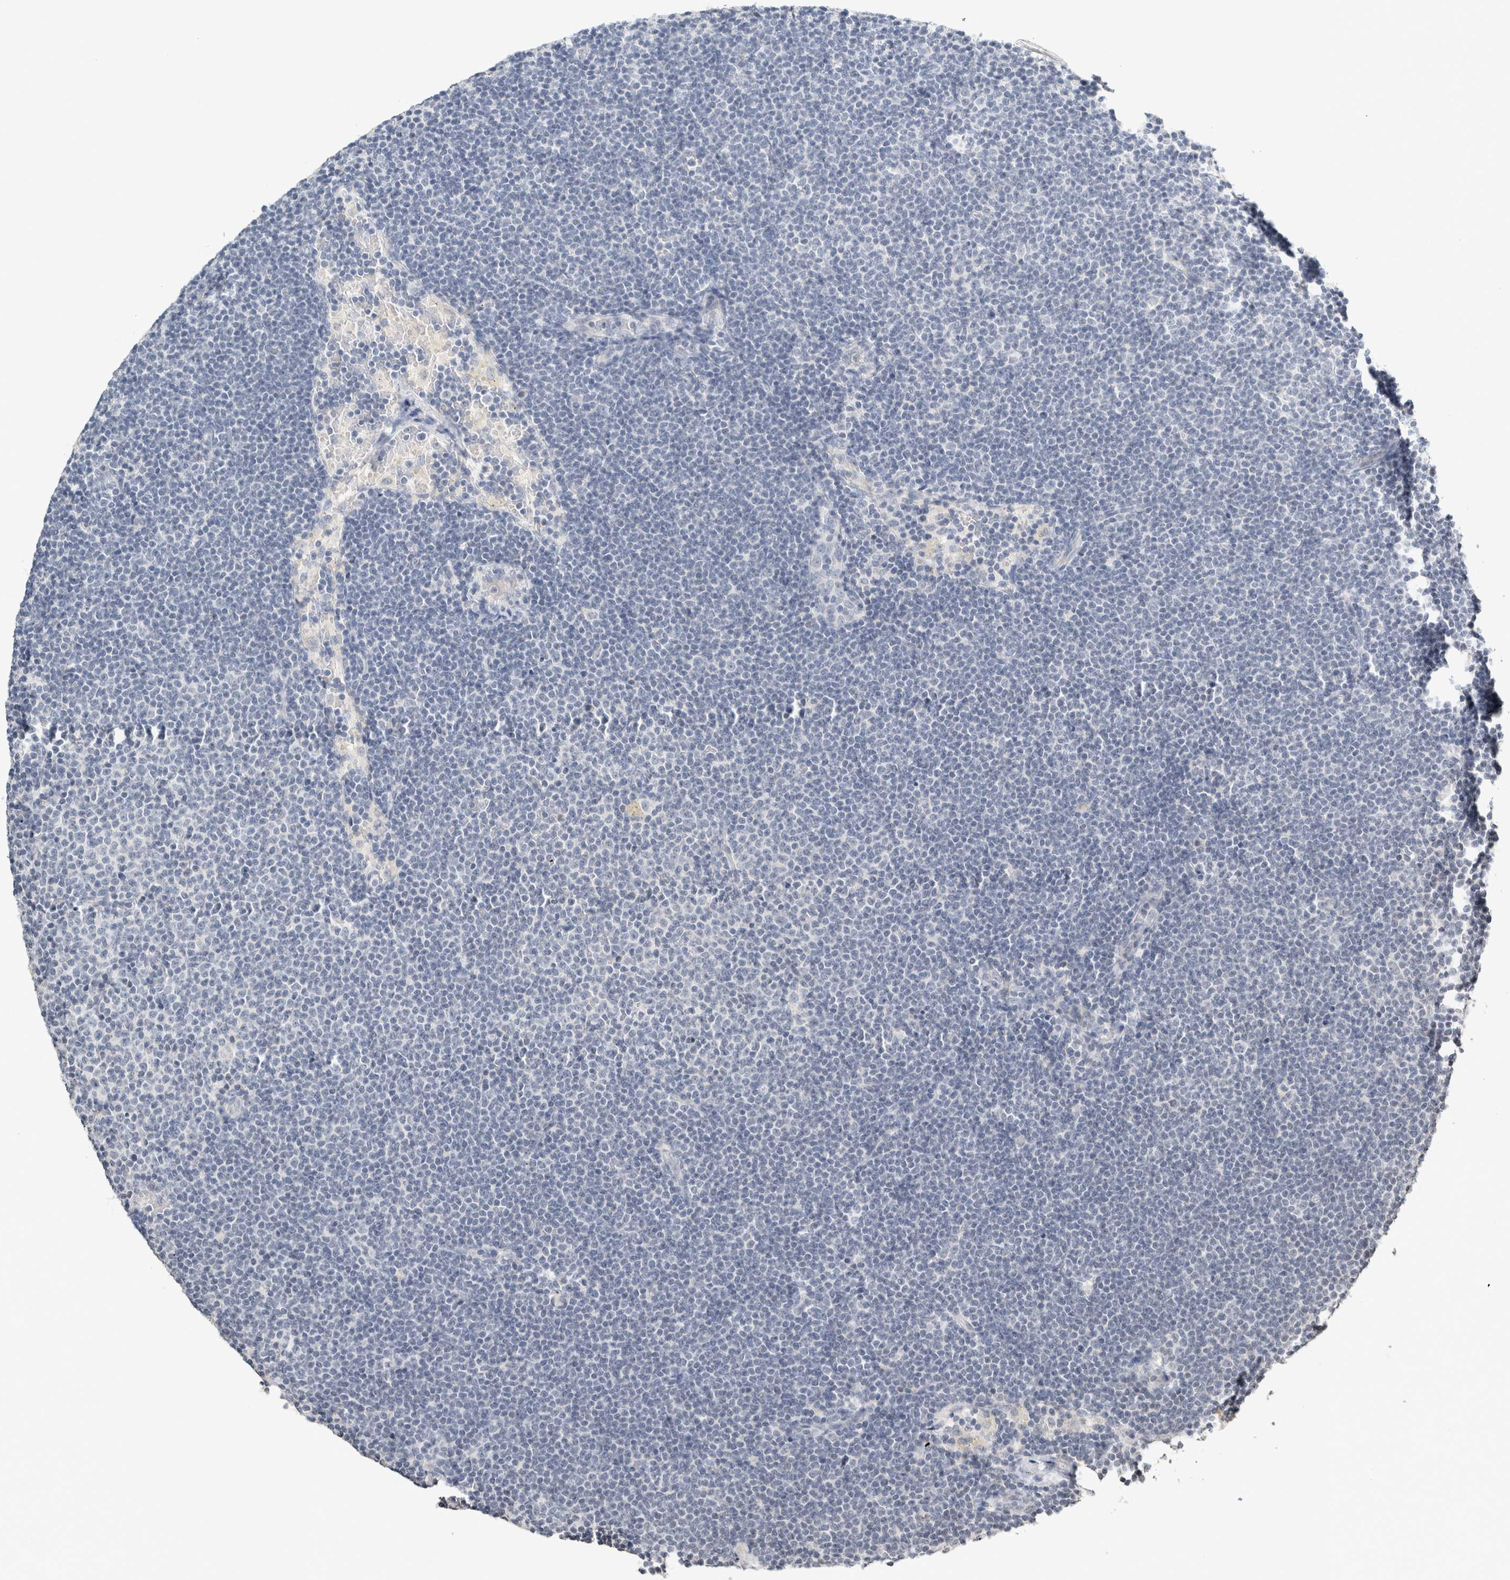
{"staining": {"intensity": "negative", "quantity": "none", "location": "none"}, "tissue": "lymphoma", "cell_type": "Tumor cells", "image_type": "cancer", "snomed": [{"axis": "morphology", "description": "Malignant lymphoma, non-Hodgkin's type, Low grade"}, {"axis": "topography", "description": "Lymph node"}], "caption": "Immunohistochemistry image of human malignant lymphoma, non-Hodgkin's type (low-grade) stained for a protein (brown), which demonstrates no staining in tumor cells.", "gene": "CRAT", "patient": {"sex": "female", "age": 53}}